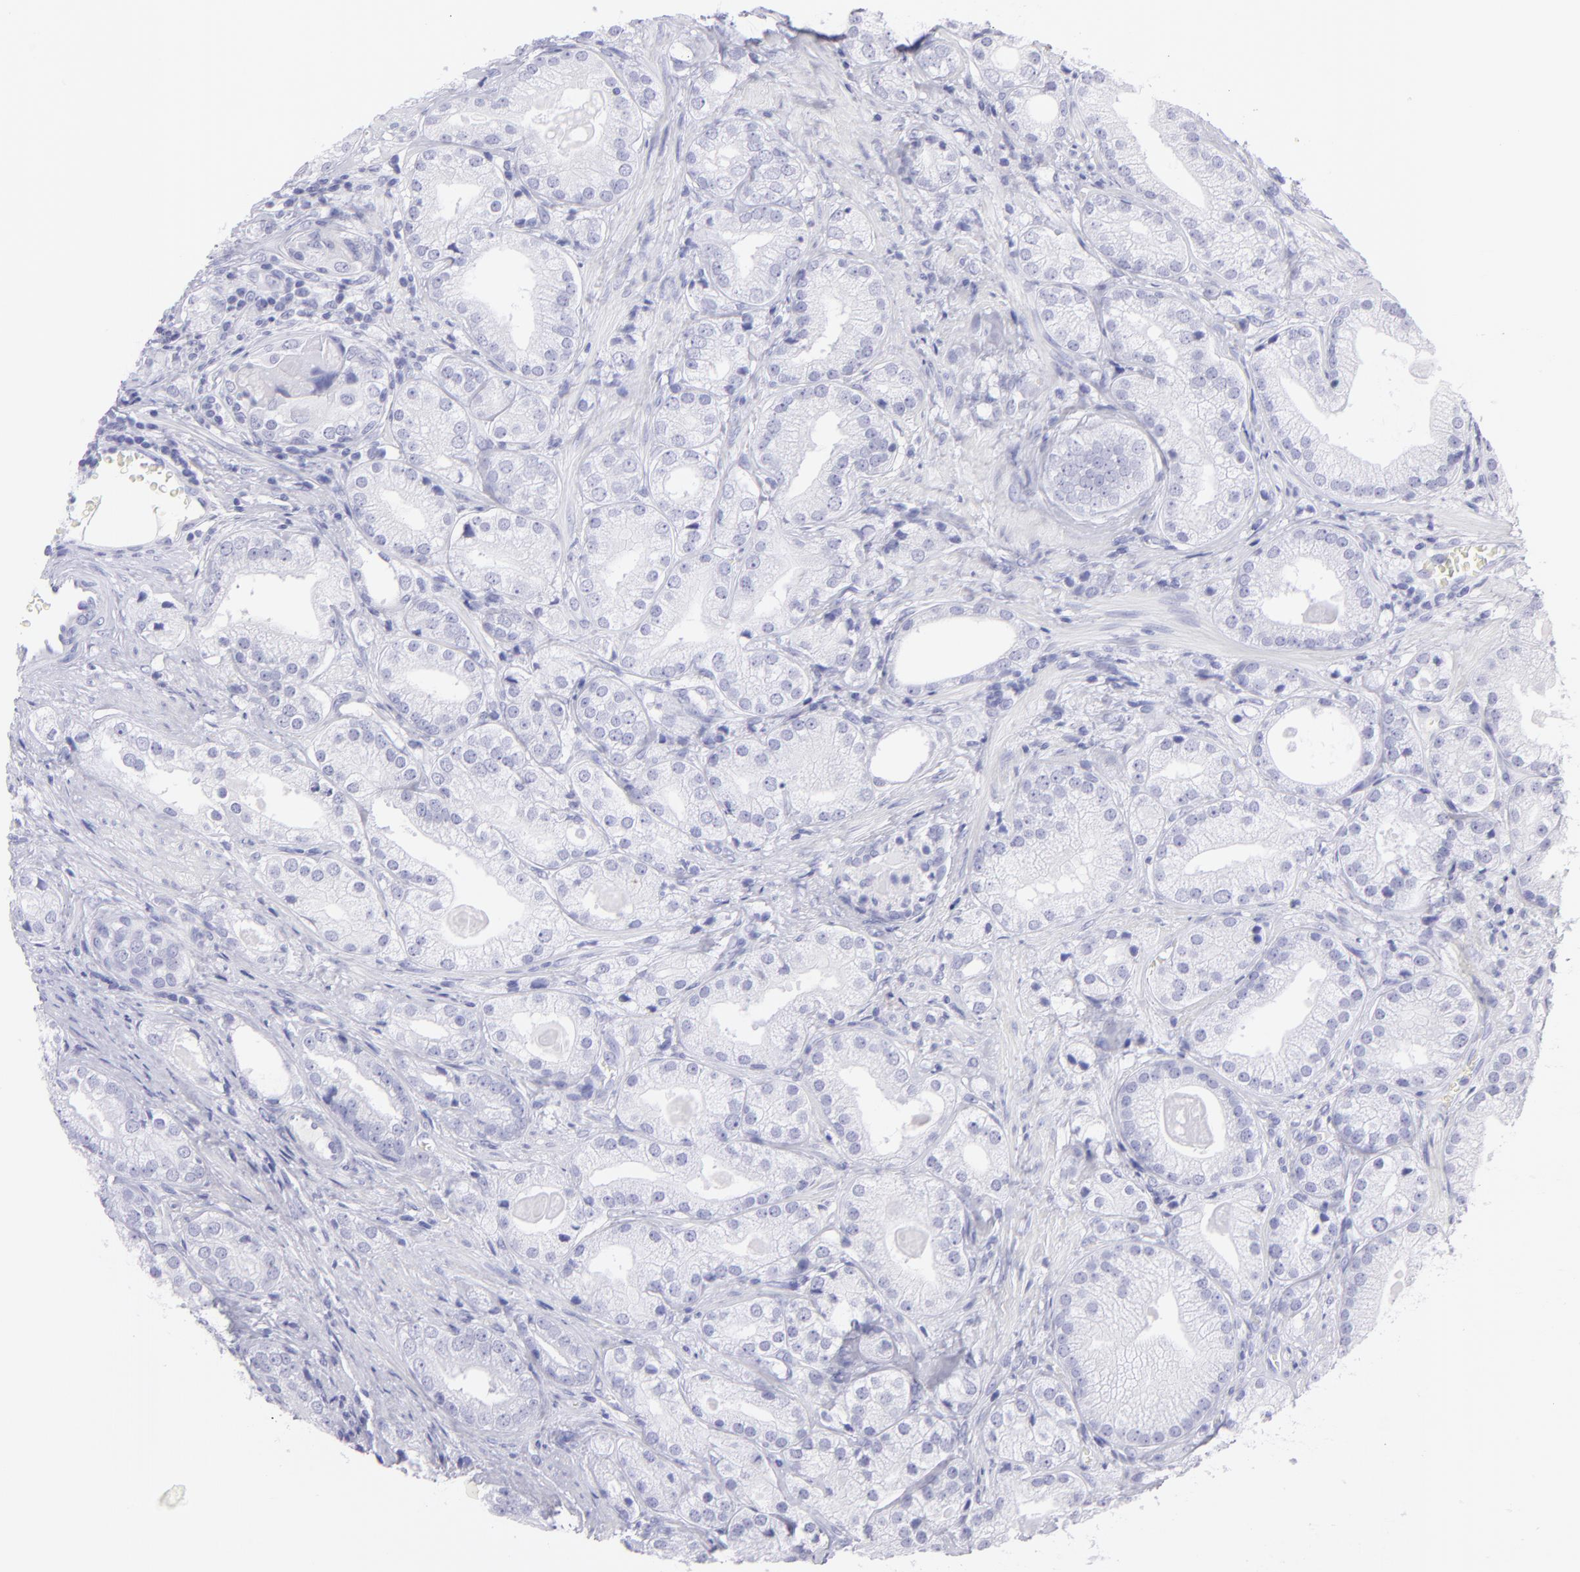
{"staining": {"intensity": "negative", "quantity": "none", "location": "none"}, "tissue": "prostate cancer", "cell_type": "Tumor cells", "image_type": "cancer", "snomed": [{"axis": "morphology", "description": "Adenocarcinoma, Low grade"}, {"axis": "topography", "description": "Prostate"}], "caption": "Immunohistochemistry (IHC) photomicrograph of prostate cancer stained for a protein (brown), which reveals no staining in tumor cells. (Brightfield microscopy of DAB IHC at high magnification).", "gene": "PIP", "patient": {"sex": "male", "age": 69}}